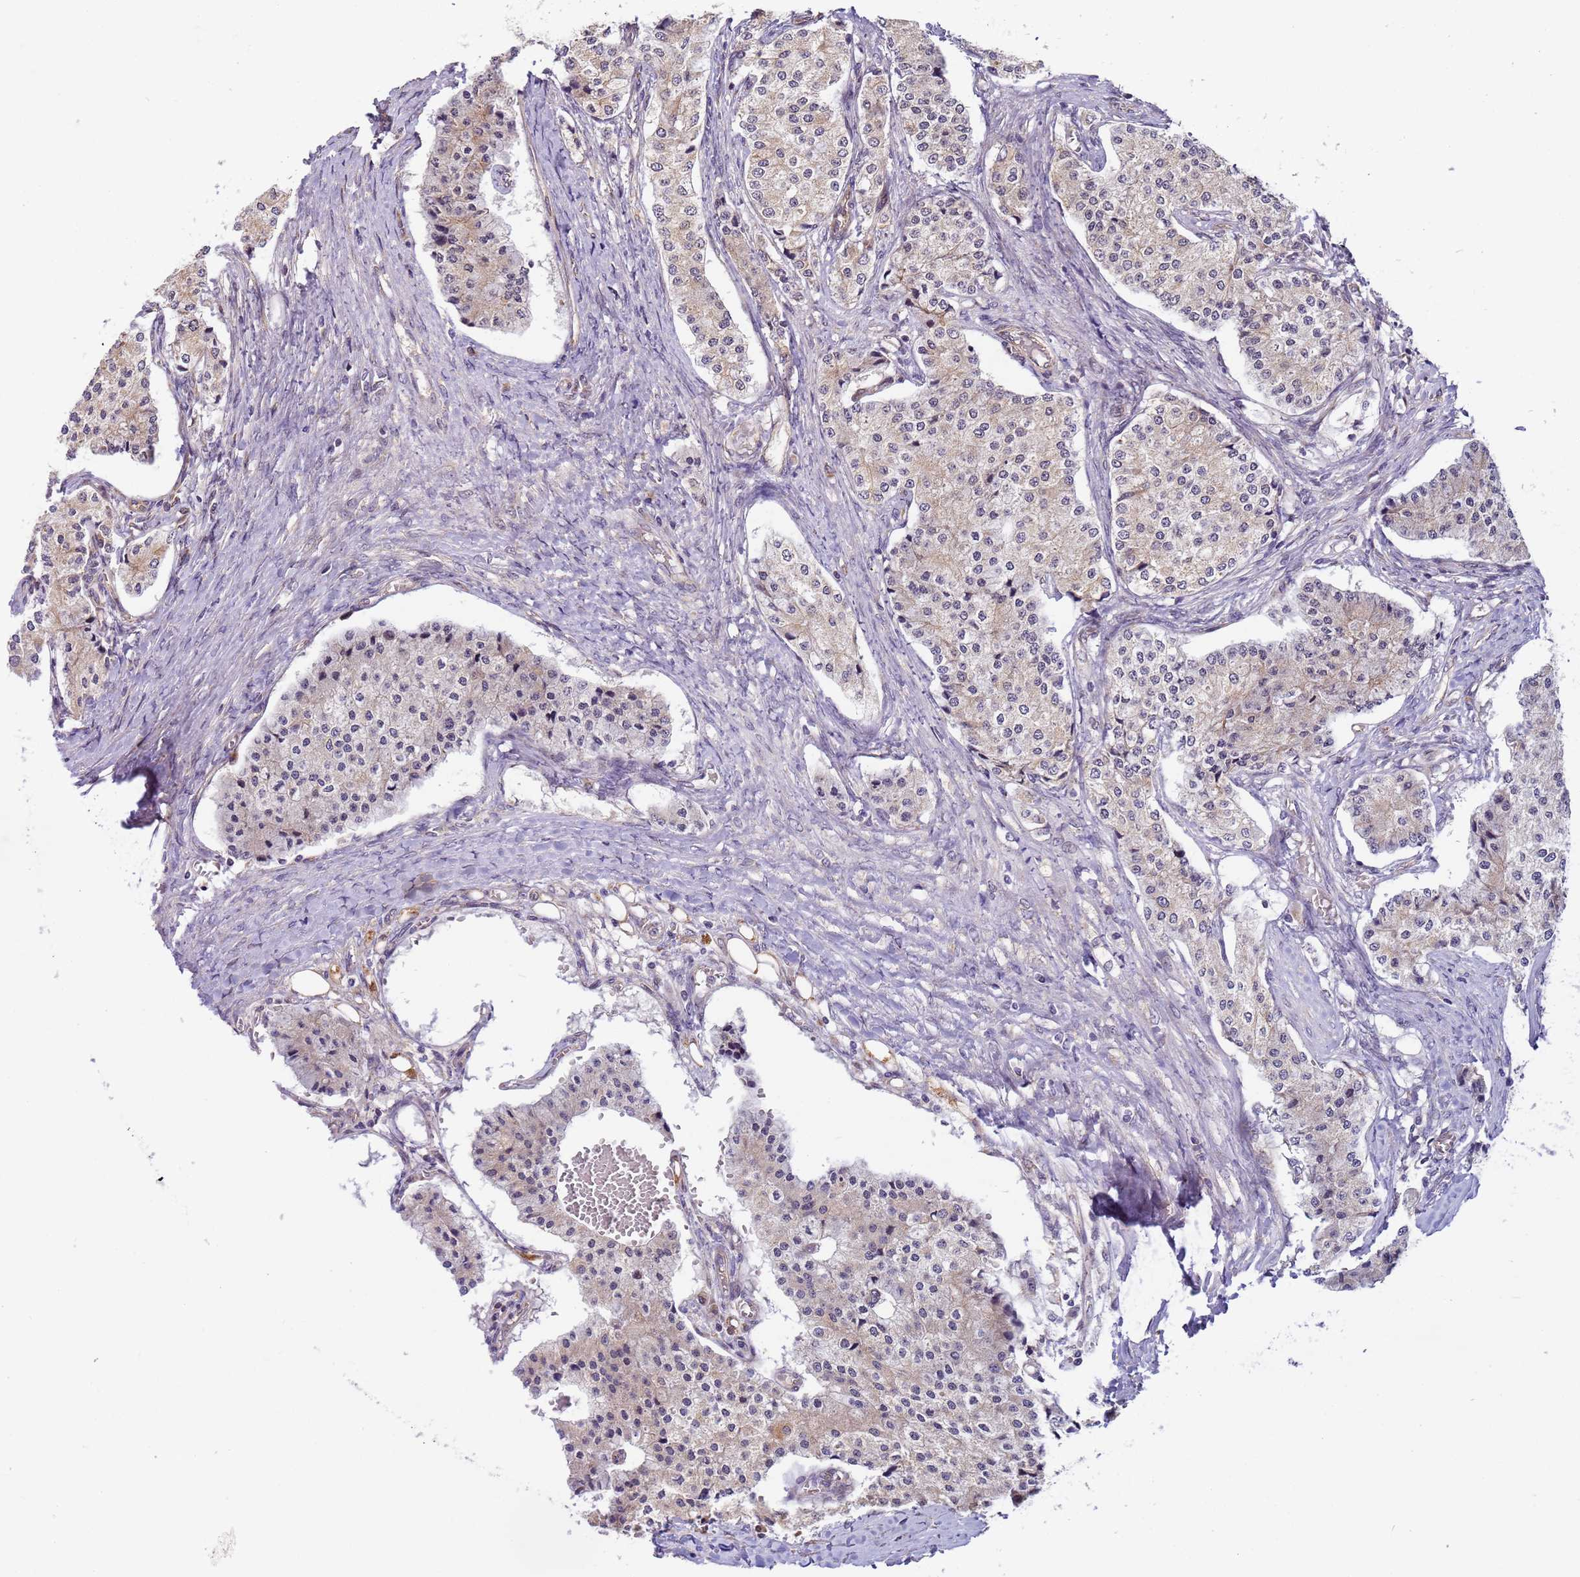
{"staining": {"intensity": "negative", "quantity": "none", "location": "none"}, "tissue": "carcinoid", "cell_type": "Tumor cells", "image_type": "cancer", "snomed": [{"axis": "morphology", "description": "Carcinoid, malignant, NOS"}, {"axis": "topography", "description": "Colon"}], "caption": "A photomicrograph of carcinoid (malignant) stained for a protein shows no brown staining in tumor cells.", "gene": "RAPGEF3", "patient": {"sex": "female", "age": 52}}